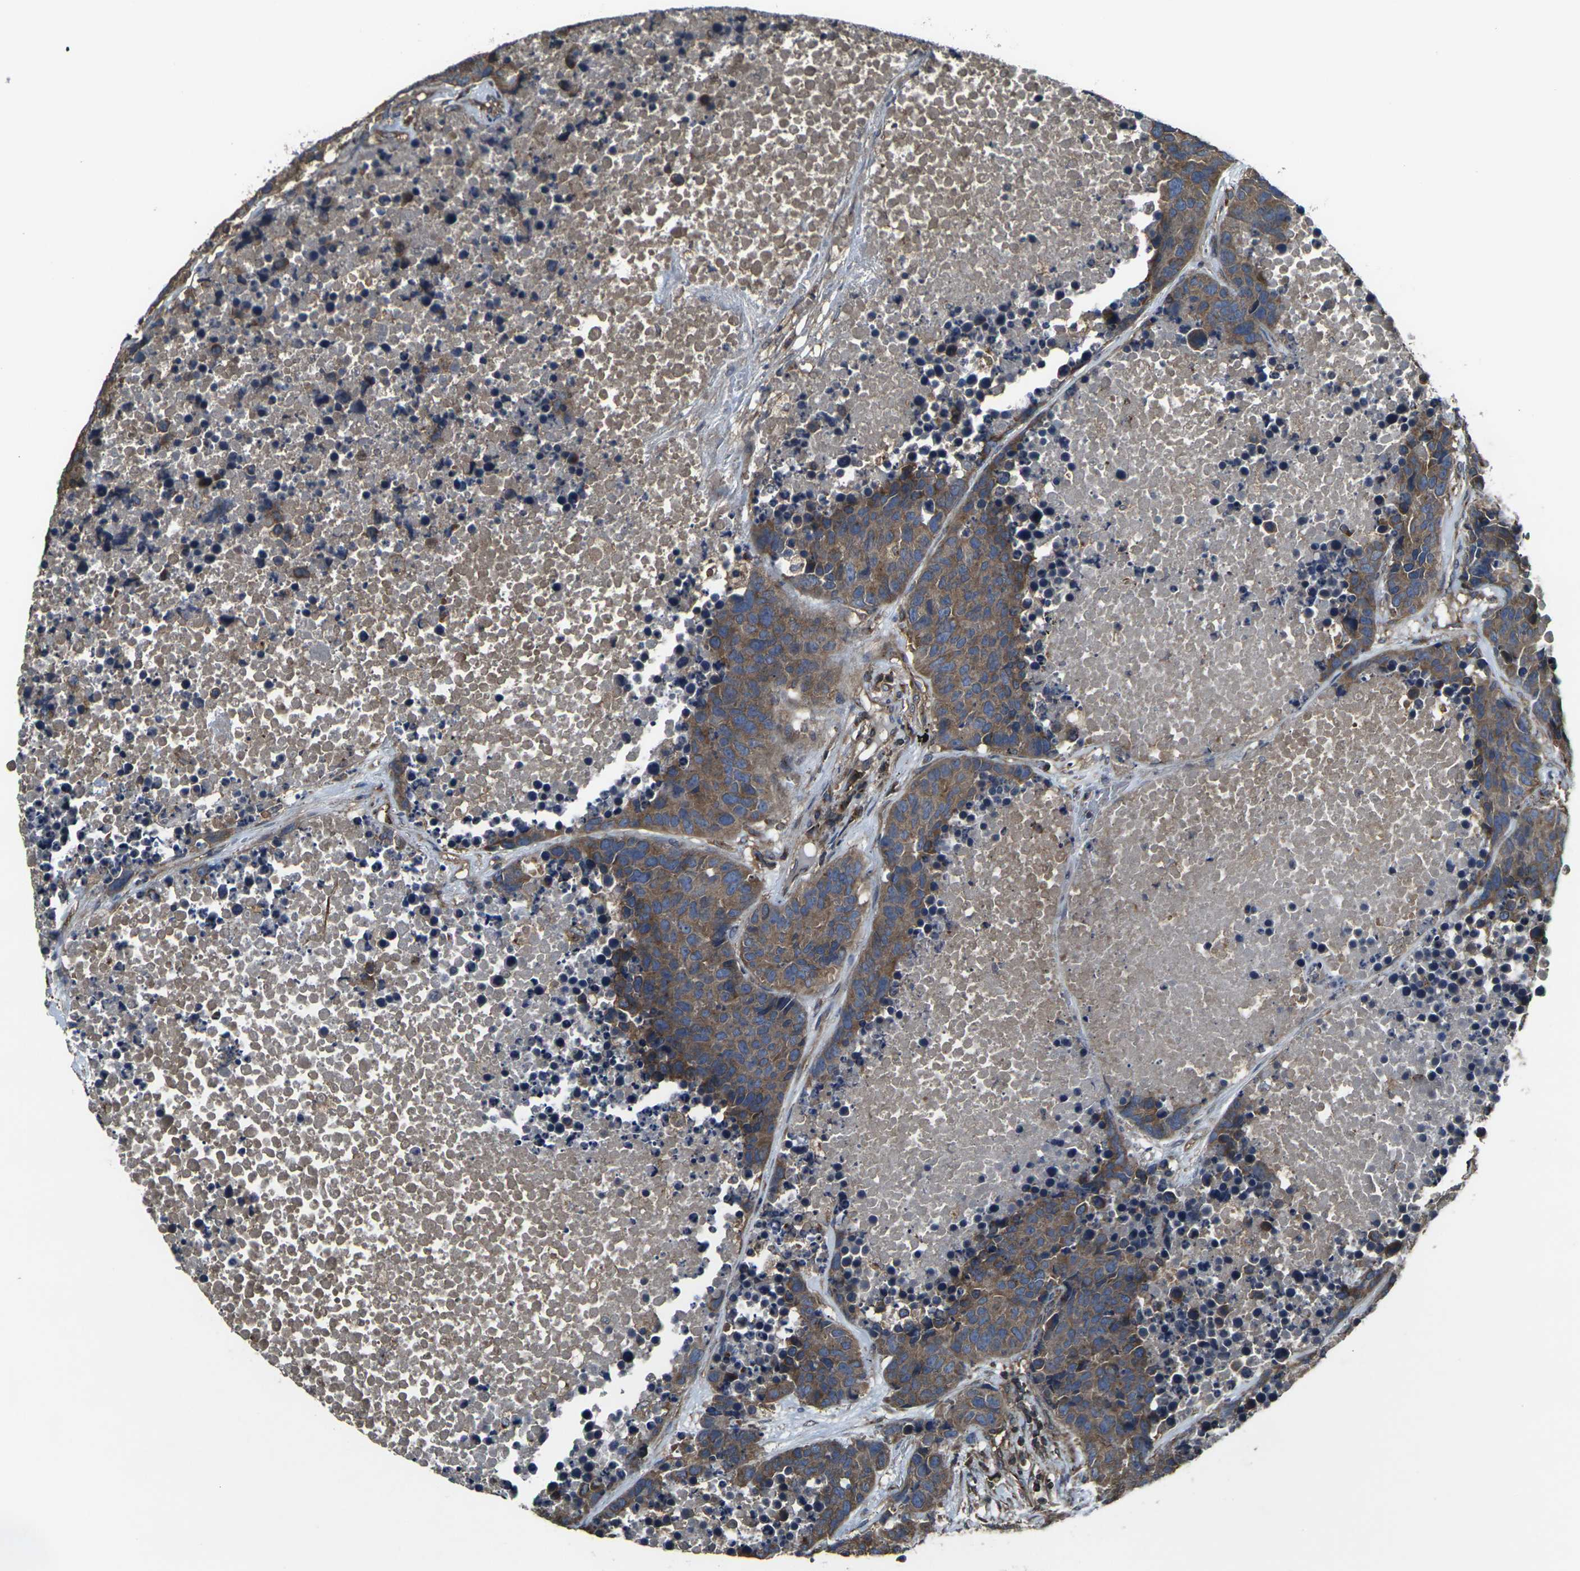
{"staining": {"intensity": "moderate", "quantity": ">75%", "location": "cytoplasmic/membranous"}, "tissue": "carcinoid", "cell_type": "Tumor cells", "image_type": "cancer", "snomed": [{"axis": "morphology", "description": "Carcinoid, malignant, NOS"}, {"axis": "topography", "description": "Lung"}], "caption": "Immunohistochemical staining of human carcinoid (malignant) demonstrates medium levels of moderate cytoplasmic/membranous protein staining in about >75% of tumor cells.", "gene": "PRKACB", "patient": {"sex": "male", "age": 60}}